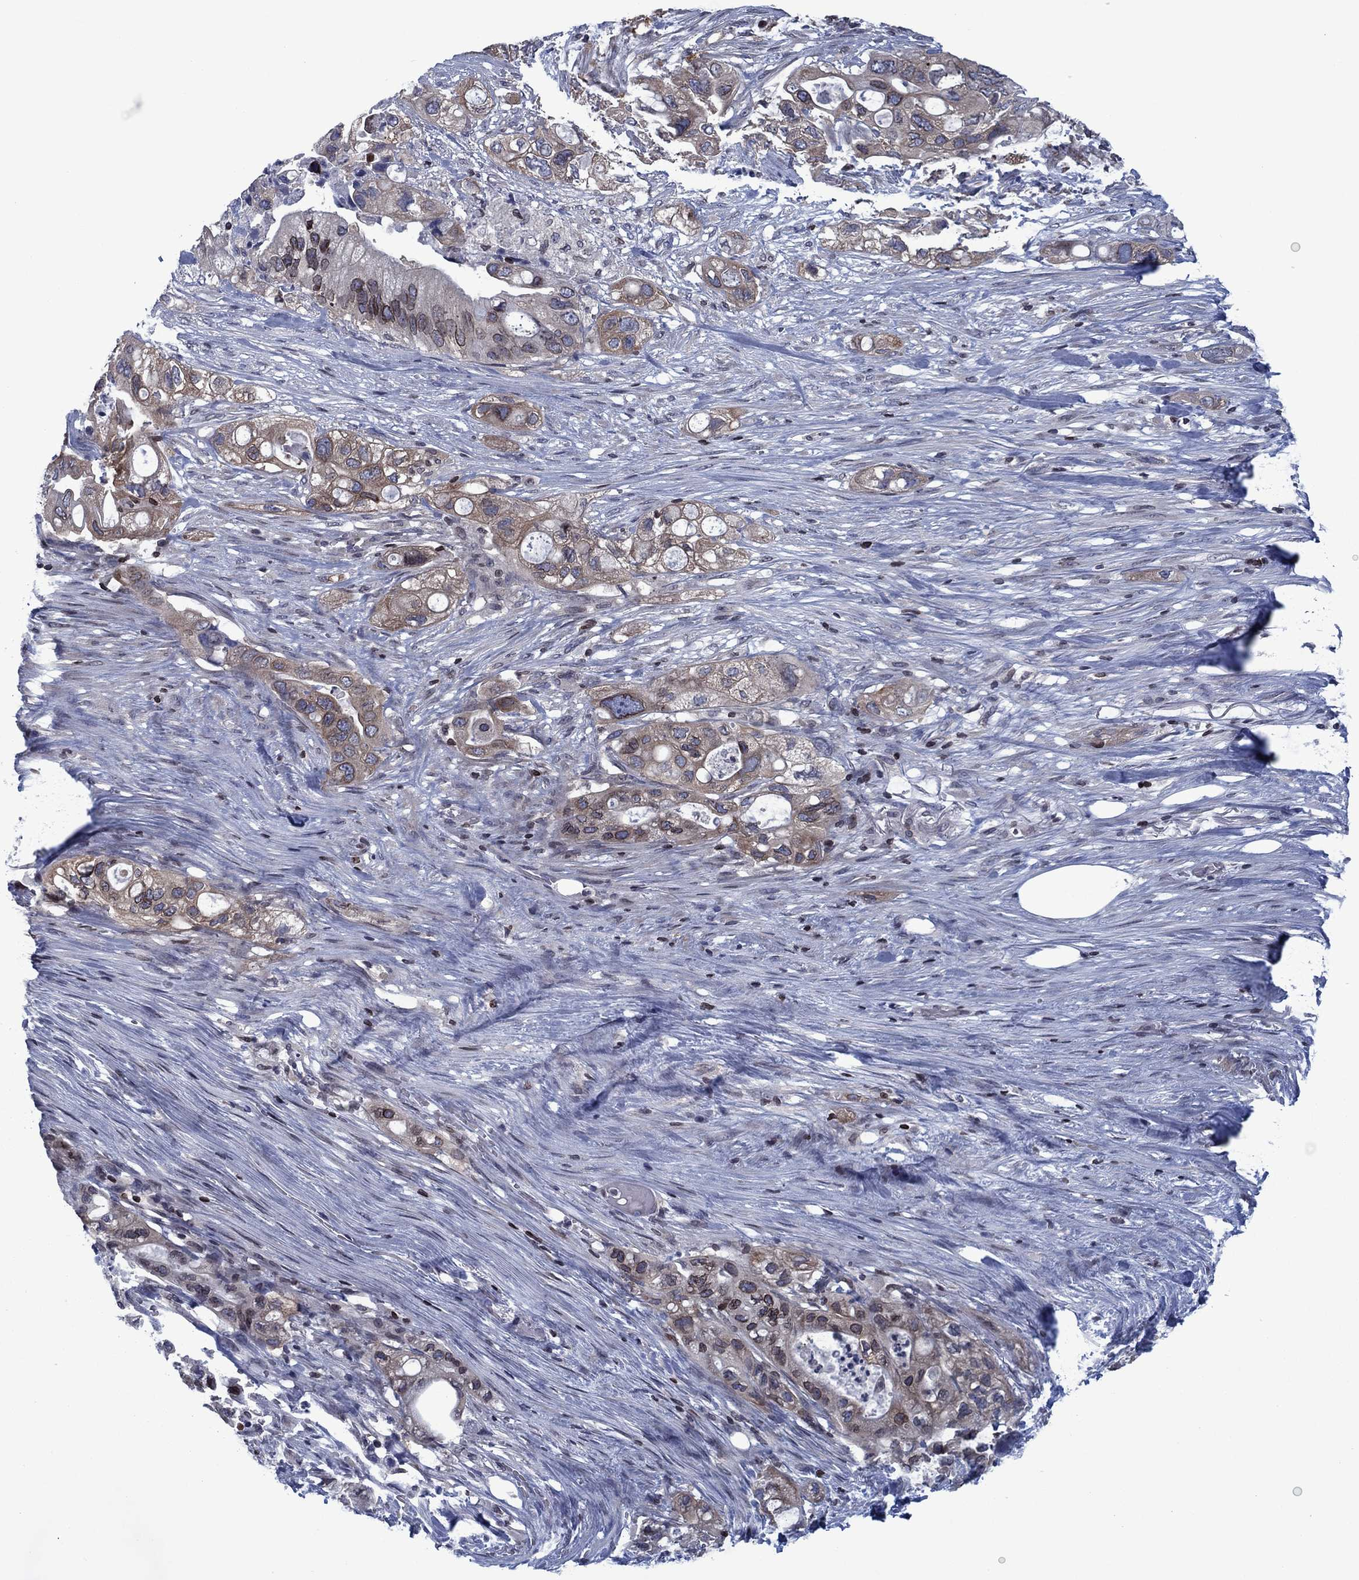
{"staining": {"intensity": "moderate", "quantity": "<25%", "location": "cytoplasmic/membranous,nuclear"}, "tissue": "pancreatic cancer", "cell_type": "Tumor cells", "image_type": "cancer", "snomed": [{"axis": "morphology", "description": "Adenocarcinoma, NOS"}, {"axis": "topography", "description": "Pancreas"}], "caption": "About <25% of tumor cells in pancreatic cancer (adenocarcinoma) demonstrate moderate cytoplasmic/membranous and nuclear protein staining as visualized by brown immunohistochemical staining.", "gene": "SLA", "patient": {"sex": "female", "age": 72}}